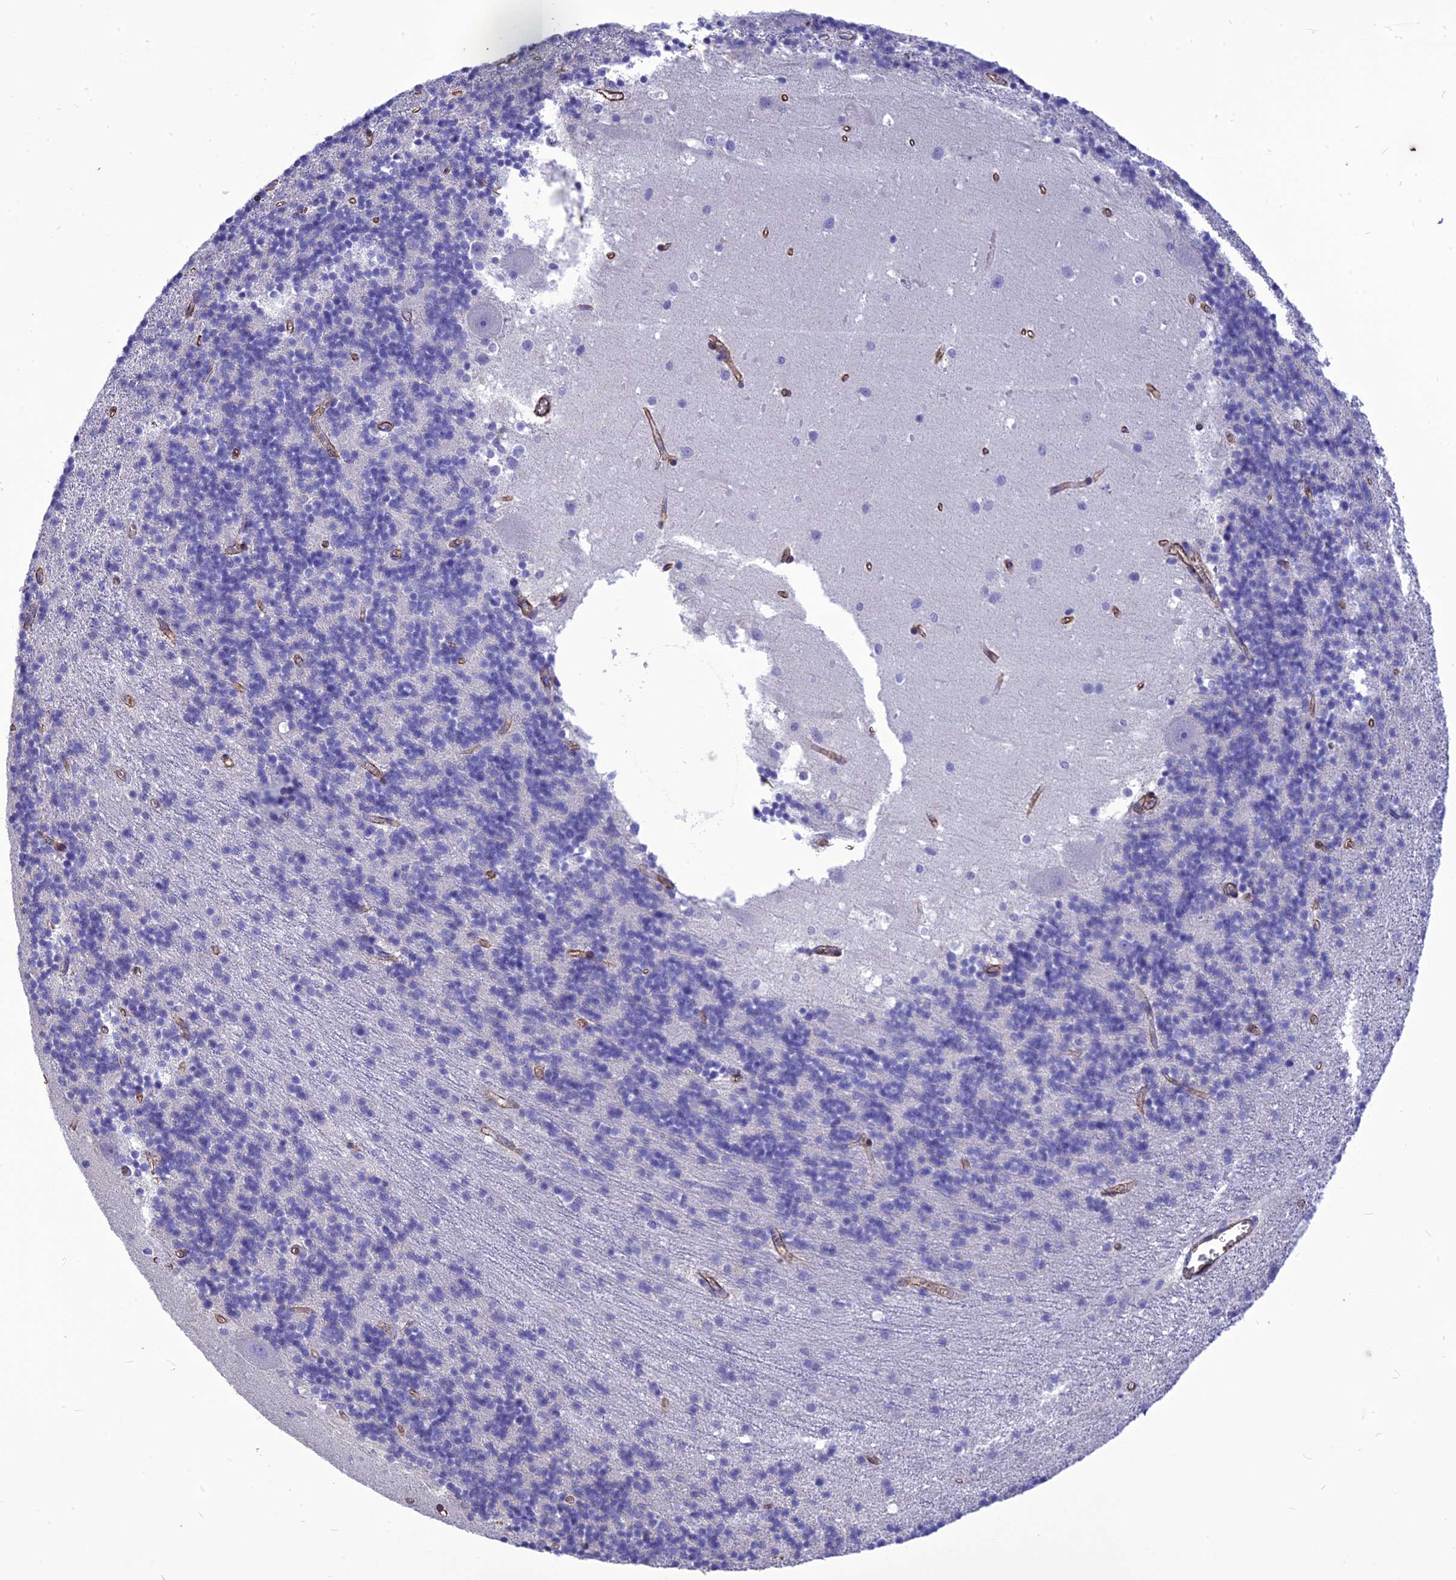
{"staining": {"intensity": "negative", "quantity": "none", "location": "none"}, "tissue": "cerebellum", "cell_type": "Cells in granular layer", "image_type": "normal", "snomed": [{"axis": "morphology", "description": "Normal tissue, NOS"}, {"axis": "topography", "description": "Cerebellum"}], "caption": "Cells in granular layer show no significant staining in normal cerebellum.", "gene": "NKD1", "patient": {"sex": "male", "age": 54}}